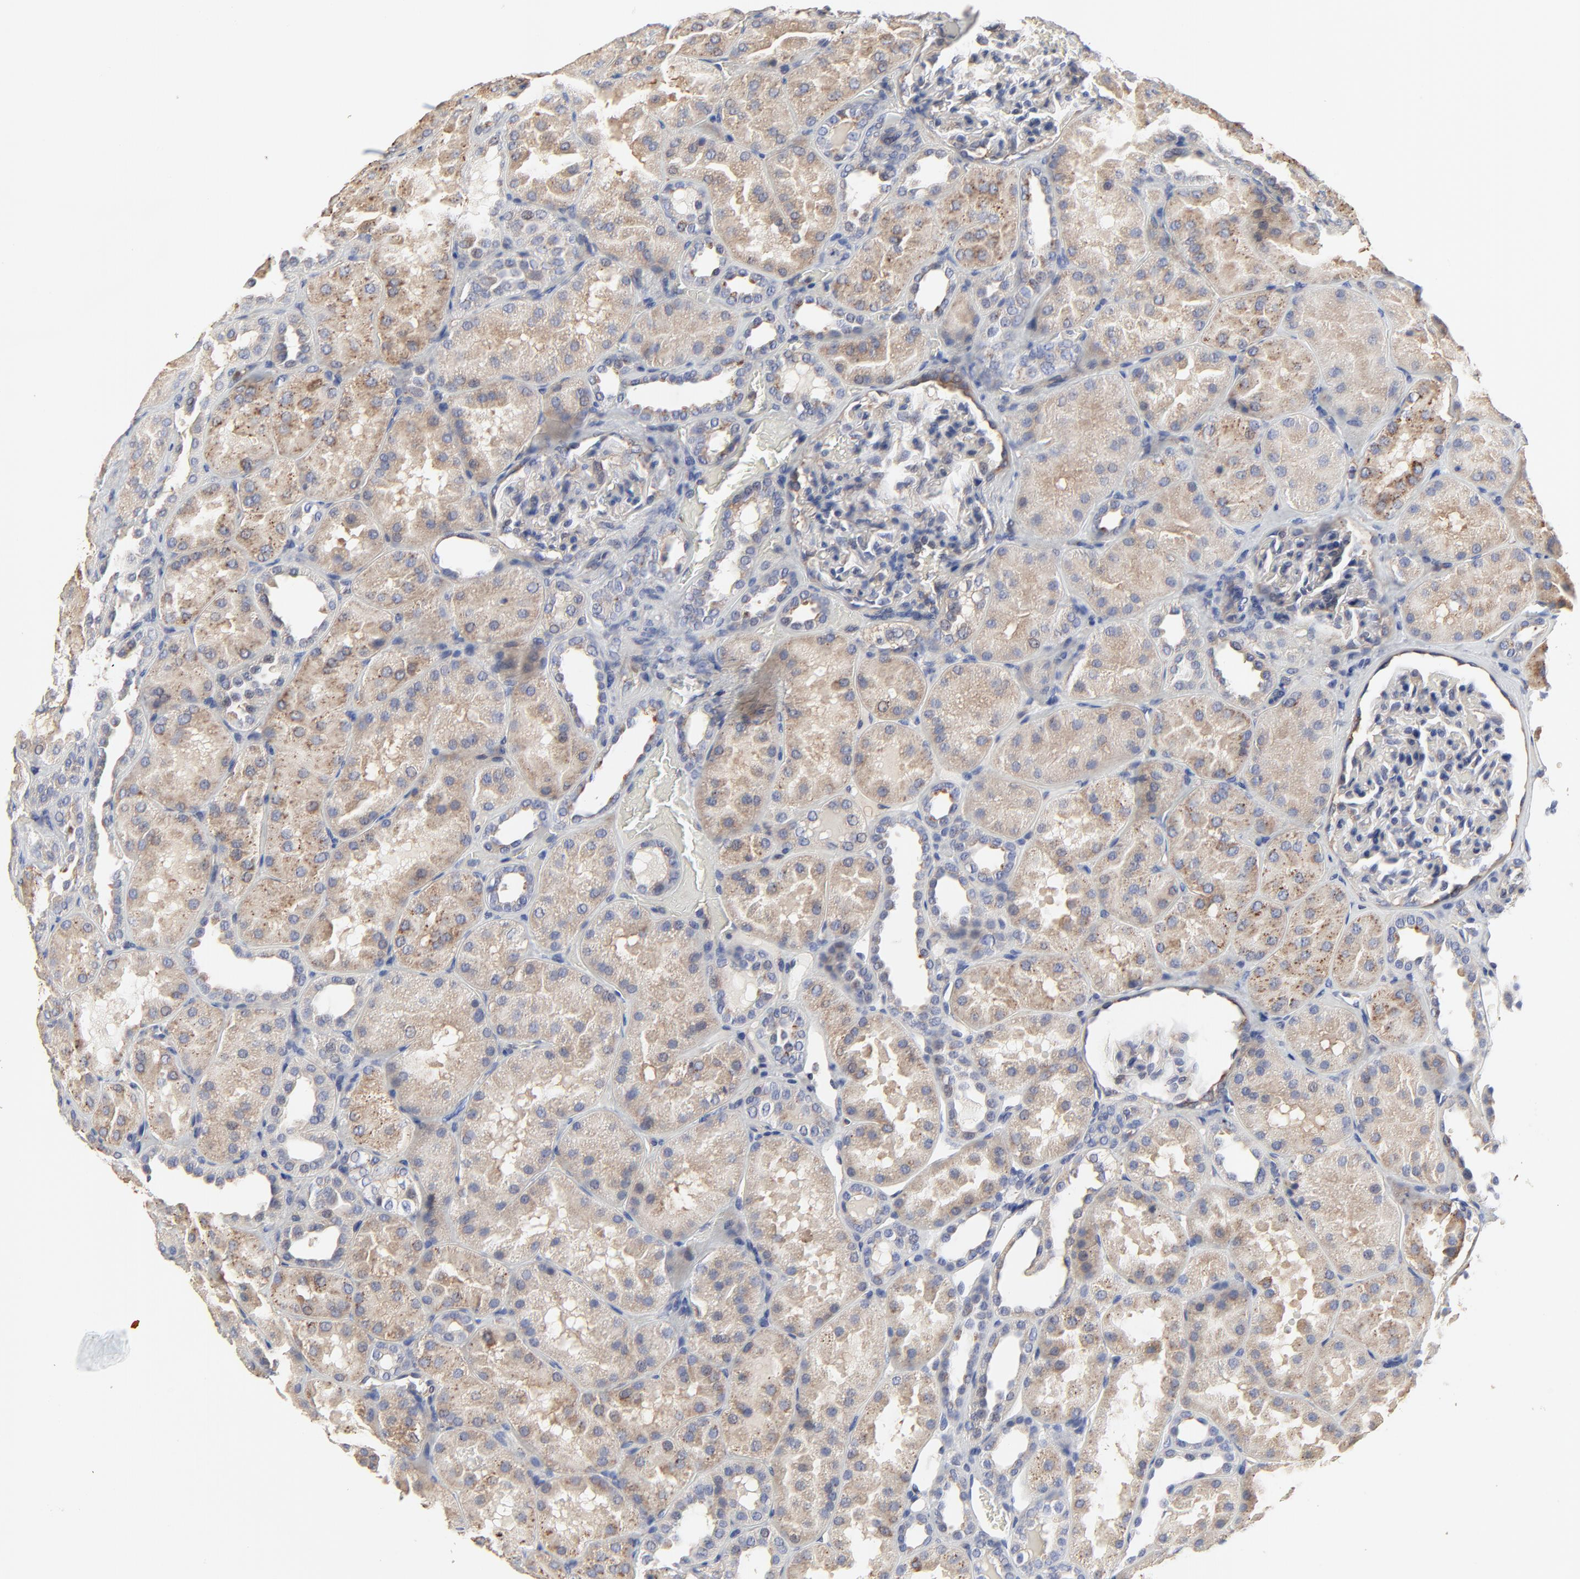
{"staining": {"intensity": "weak", "quantity": "25%-75%", "location": "cytoplasmic/membranous"}, "tissue": "kidney", "cell_type": "Cells in glomeruli", "image_type": "normal", "snomed": [{"axis": "morphology", "description": "Normal tissue, NOS"}, {"axis": "topography", "description": "Kidney"}], "caption": "Immunohistochemical staining of benign human kidney exhibits weak cytoplasmic/membranous protein staining in about 25%-75% of cells in glomeruli.", "gene": "NXF3", "patient": {"sex": "male", "age": 28}}